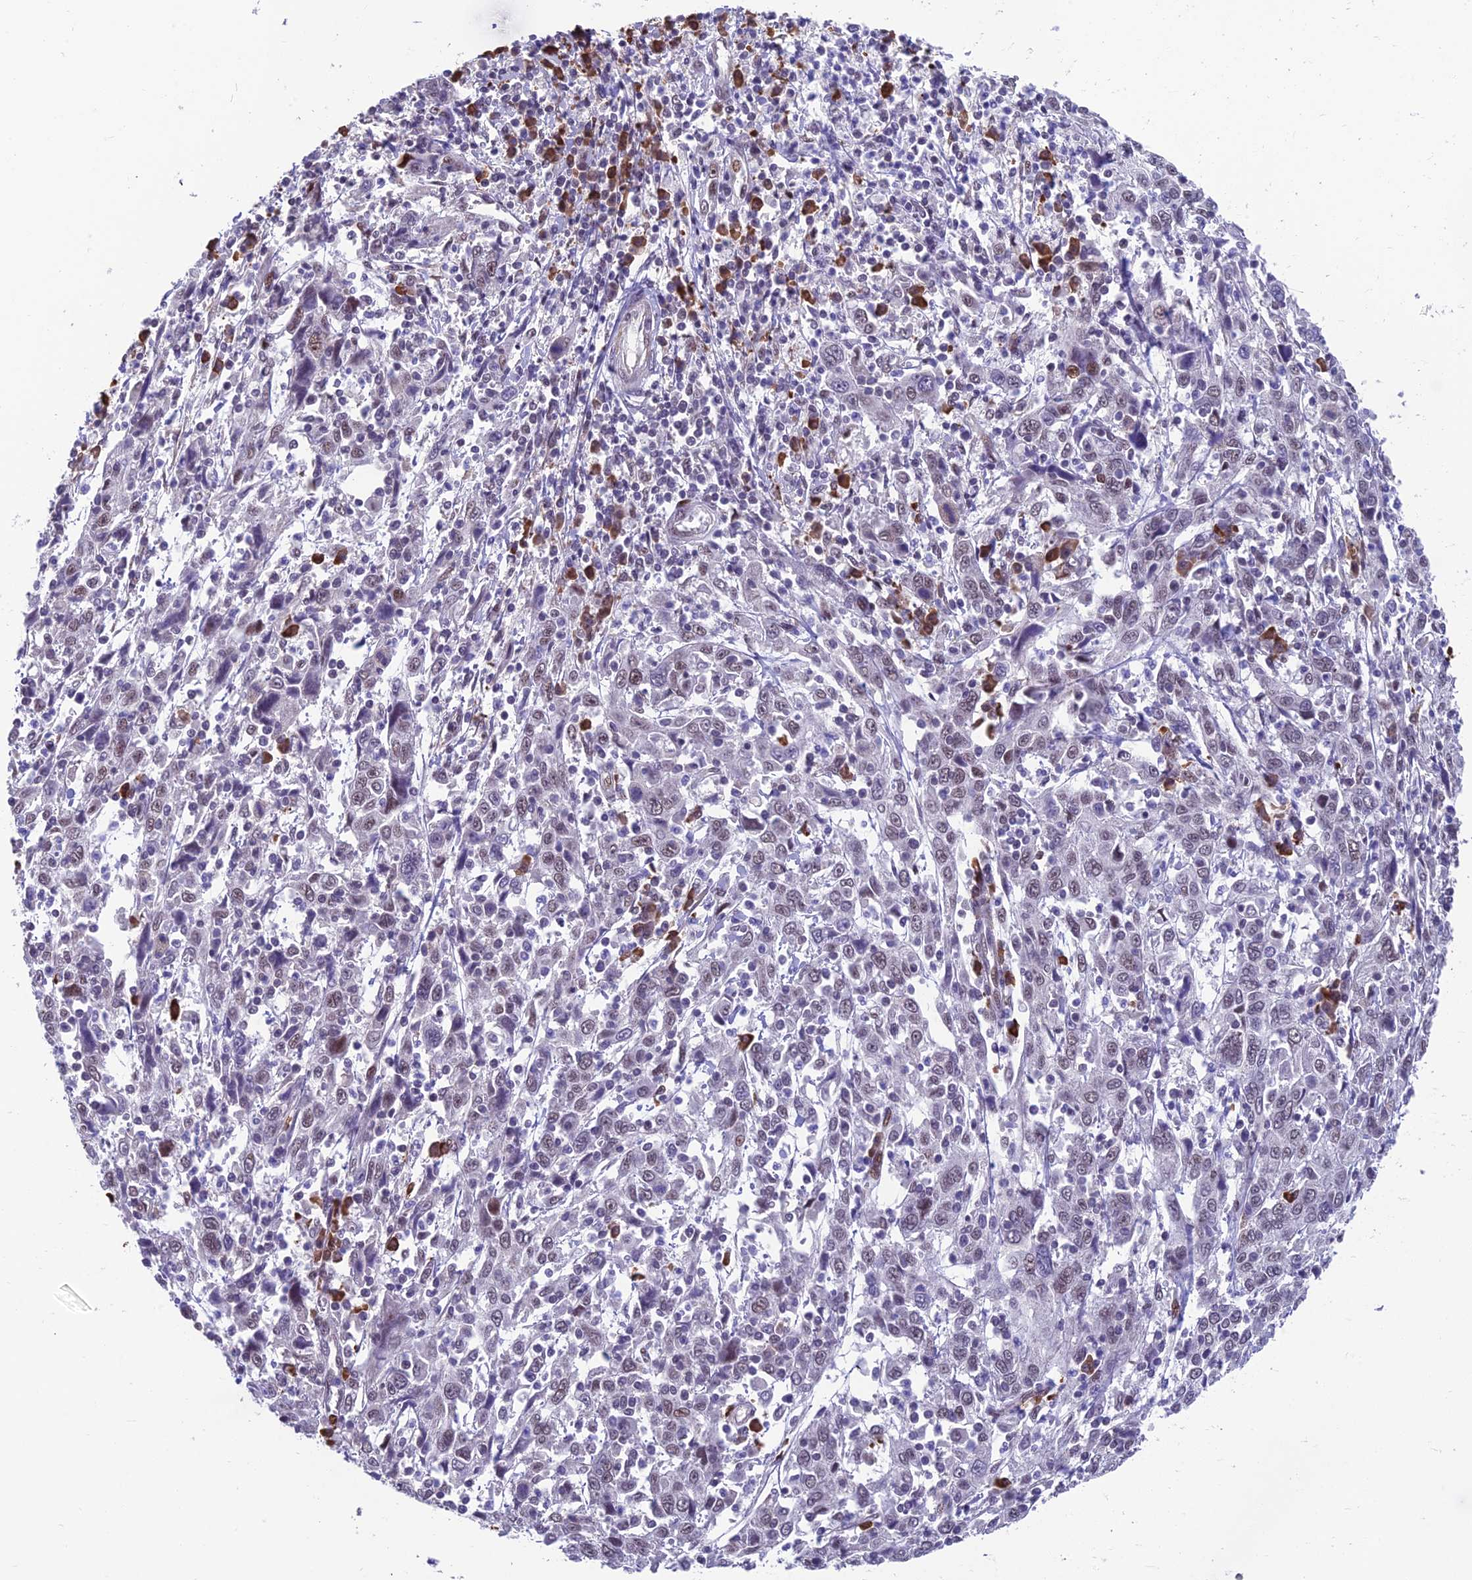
{"staining": {"intensity": "weak", "quantity": "<25%", "location": "nuclear"}, "tissue": "cervical cancer", "cell_type": "Tumor cells", "image_type": "cancer", "snomed": [{"axis": "morphology", "description": "Squamous cell carcinoma, NOS"}, {"axis": "topography", "description": "Cervix"}], "caption": "This micrograph is of cervical cancer stained with IHC to label a protein in brown with the nuclei are counter-stained blue. There is no expression in tumor cells.", "gene": "KIAA1191", "patient": {"sex": "female", "age": 46}}